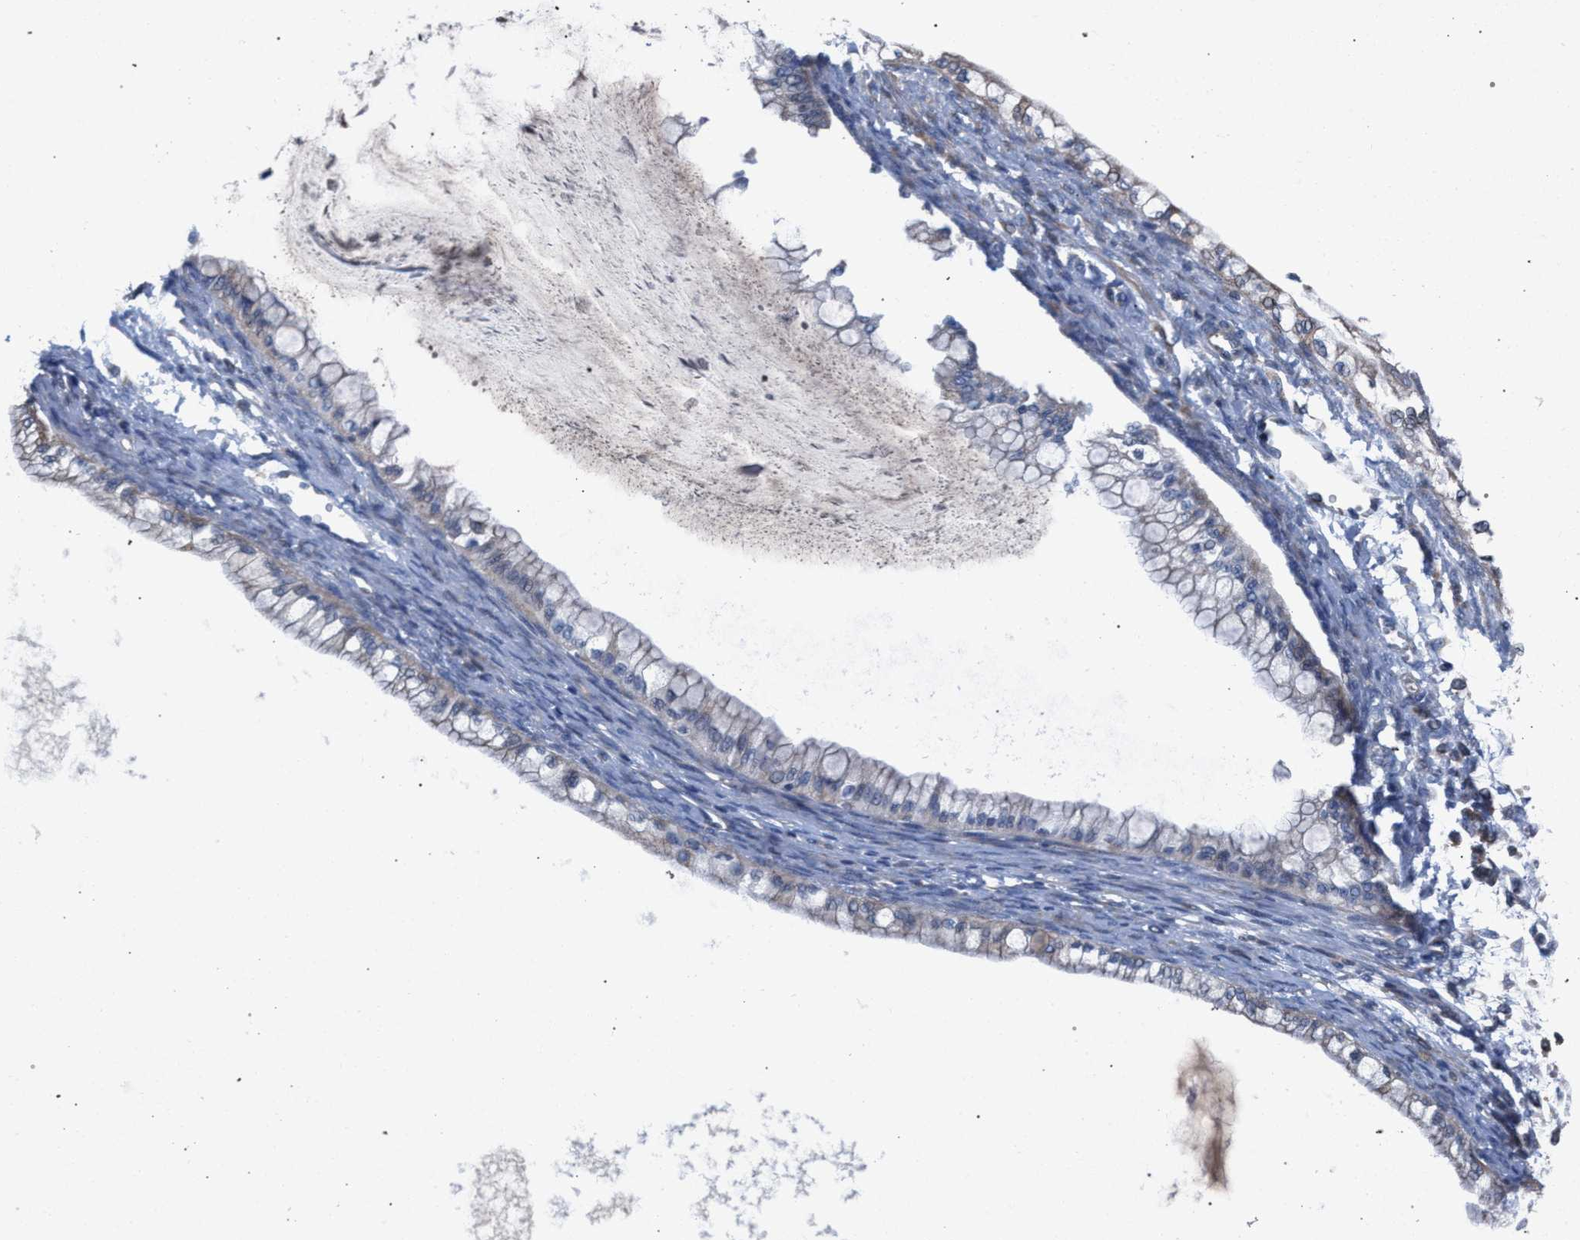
{"staining": {"intensity": "negative", "quantity": "none", "location": "none"}, "tissue": "ovarian cancer", "cell_type": "Tumor cells", "image_type": "cancer", "snomed": [{"axis": "morphology", "description": "Cystadenocarcinoma, mucinous, NOS"}, {"axis": "topography", "description": "Ovary"}], "caption": "Immunohistochemical staining of human ovarian cancer (mucinous cystadenocarcinoma) demonstrates no significant staining in tumor cells.", "gene": "RNF135", "patient": {"sex": "female", "age": 57}}